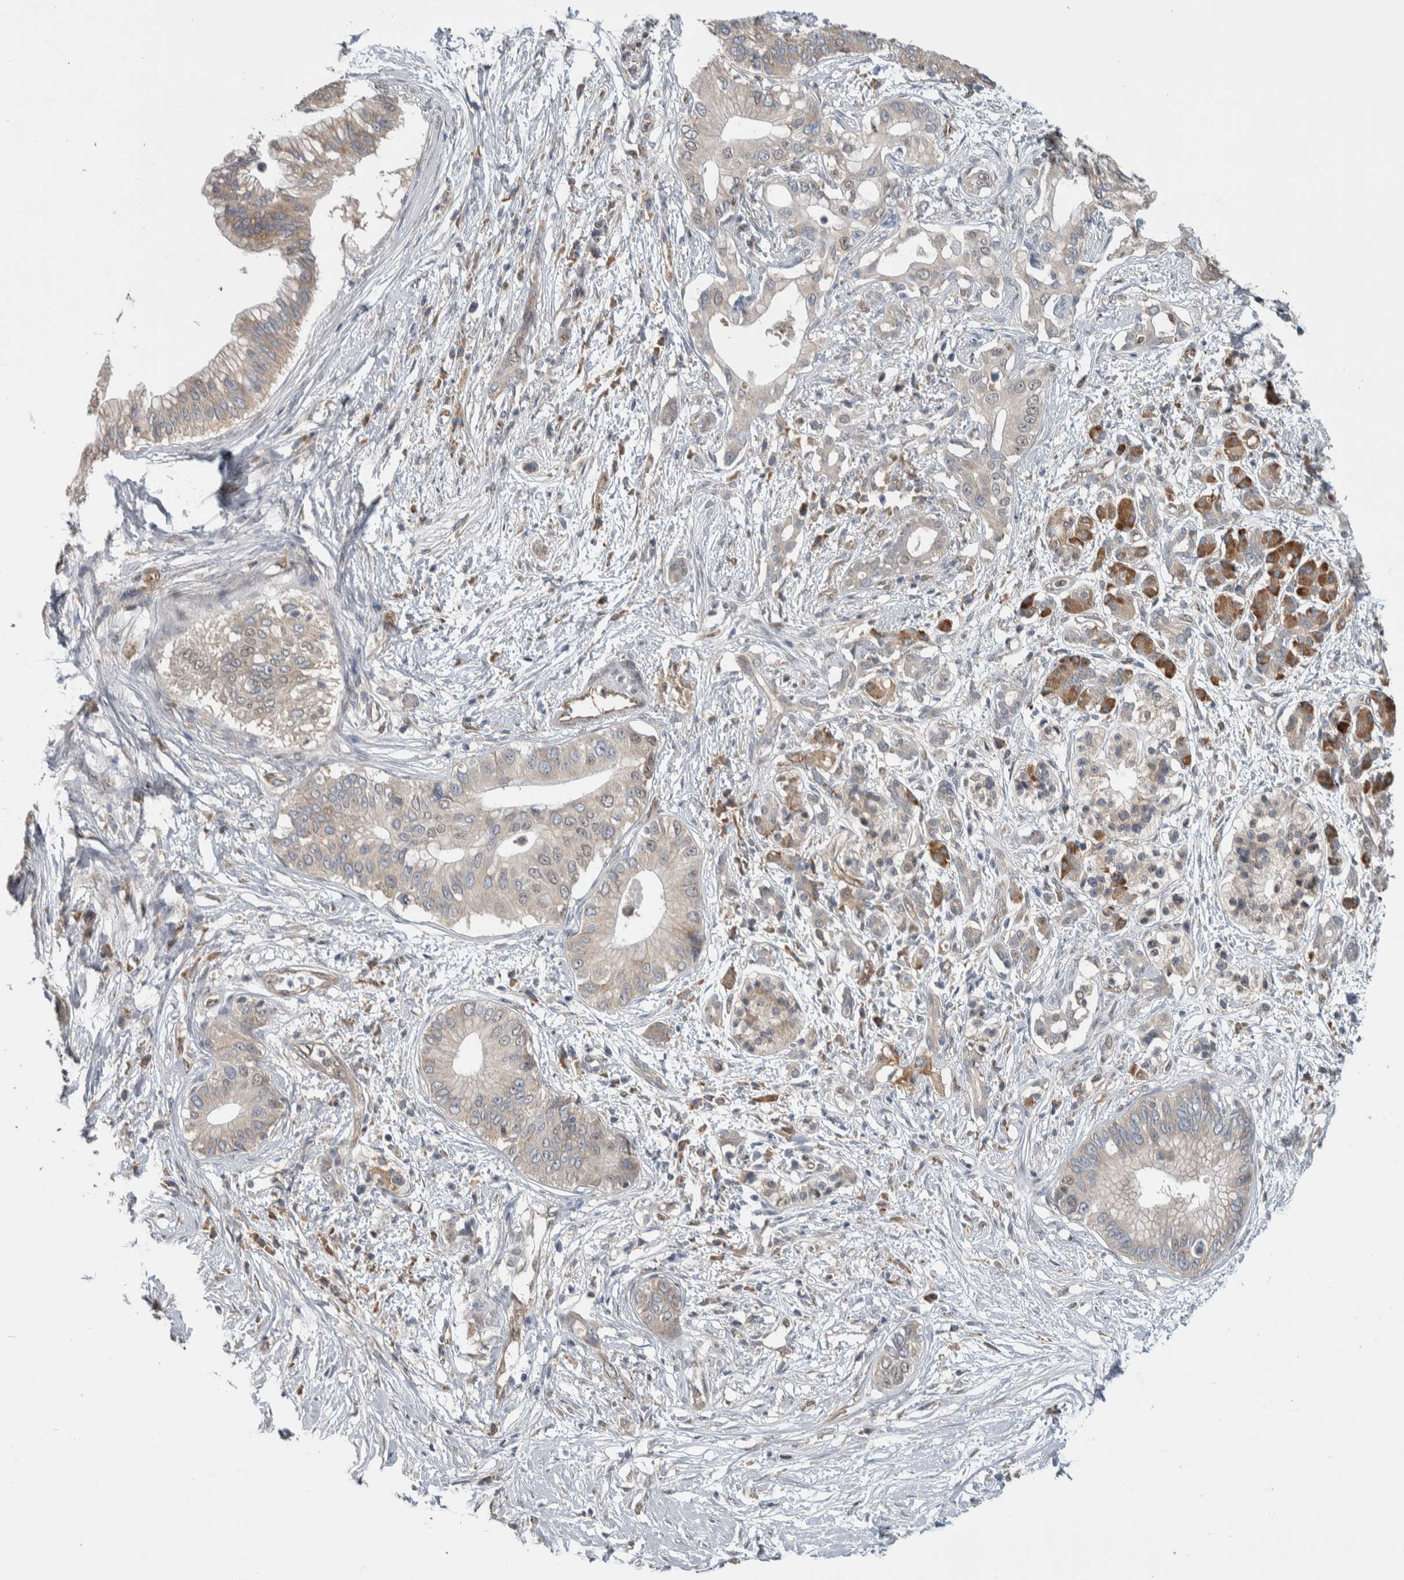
{"staining": {"intensity": "weak", "quantity": "<25%", "location": "nuclear"}, "tissue": "pancreatic cancer", "cell_type": "Tumor cells", "image_type": "cancer", "snomed": [{"axis": "morphology", "description": "Normal tissue, NOS"}, {"axis": "morphology", "description": "Adenocarcinoma, NOS"}, {"axis": "topography", "description": "Pancreas"}, {"axis": "topography", "description": "Peripheral nerve tissue"}], "caption": "This is an IHC photomicrograph of human adenocarcinoma (pancreatic). There is no staining in tumor cells.", "gene": "PRDM4", "patient": {"sex": "male", "age": 59}}